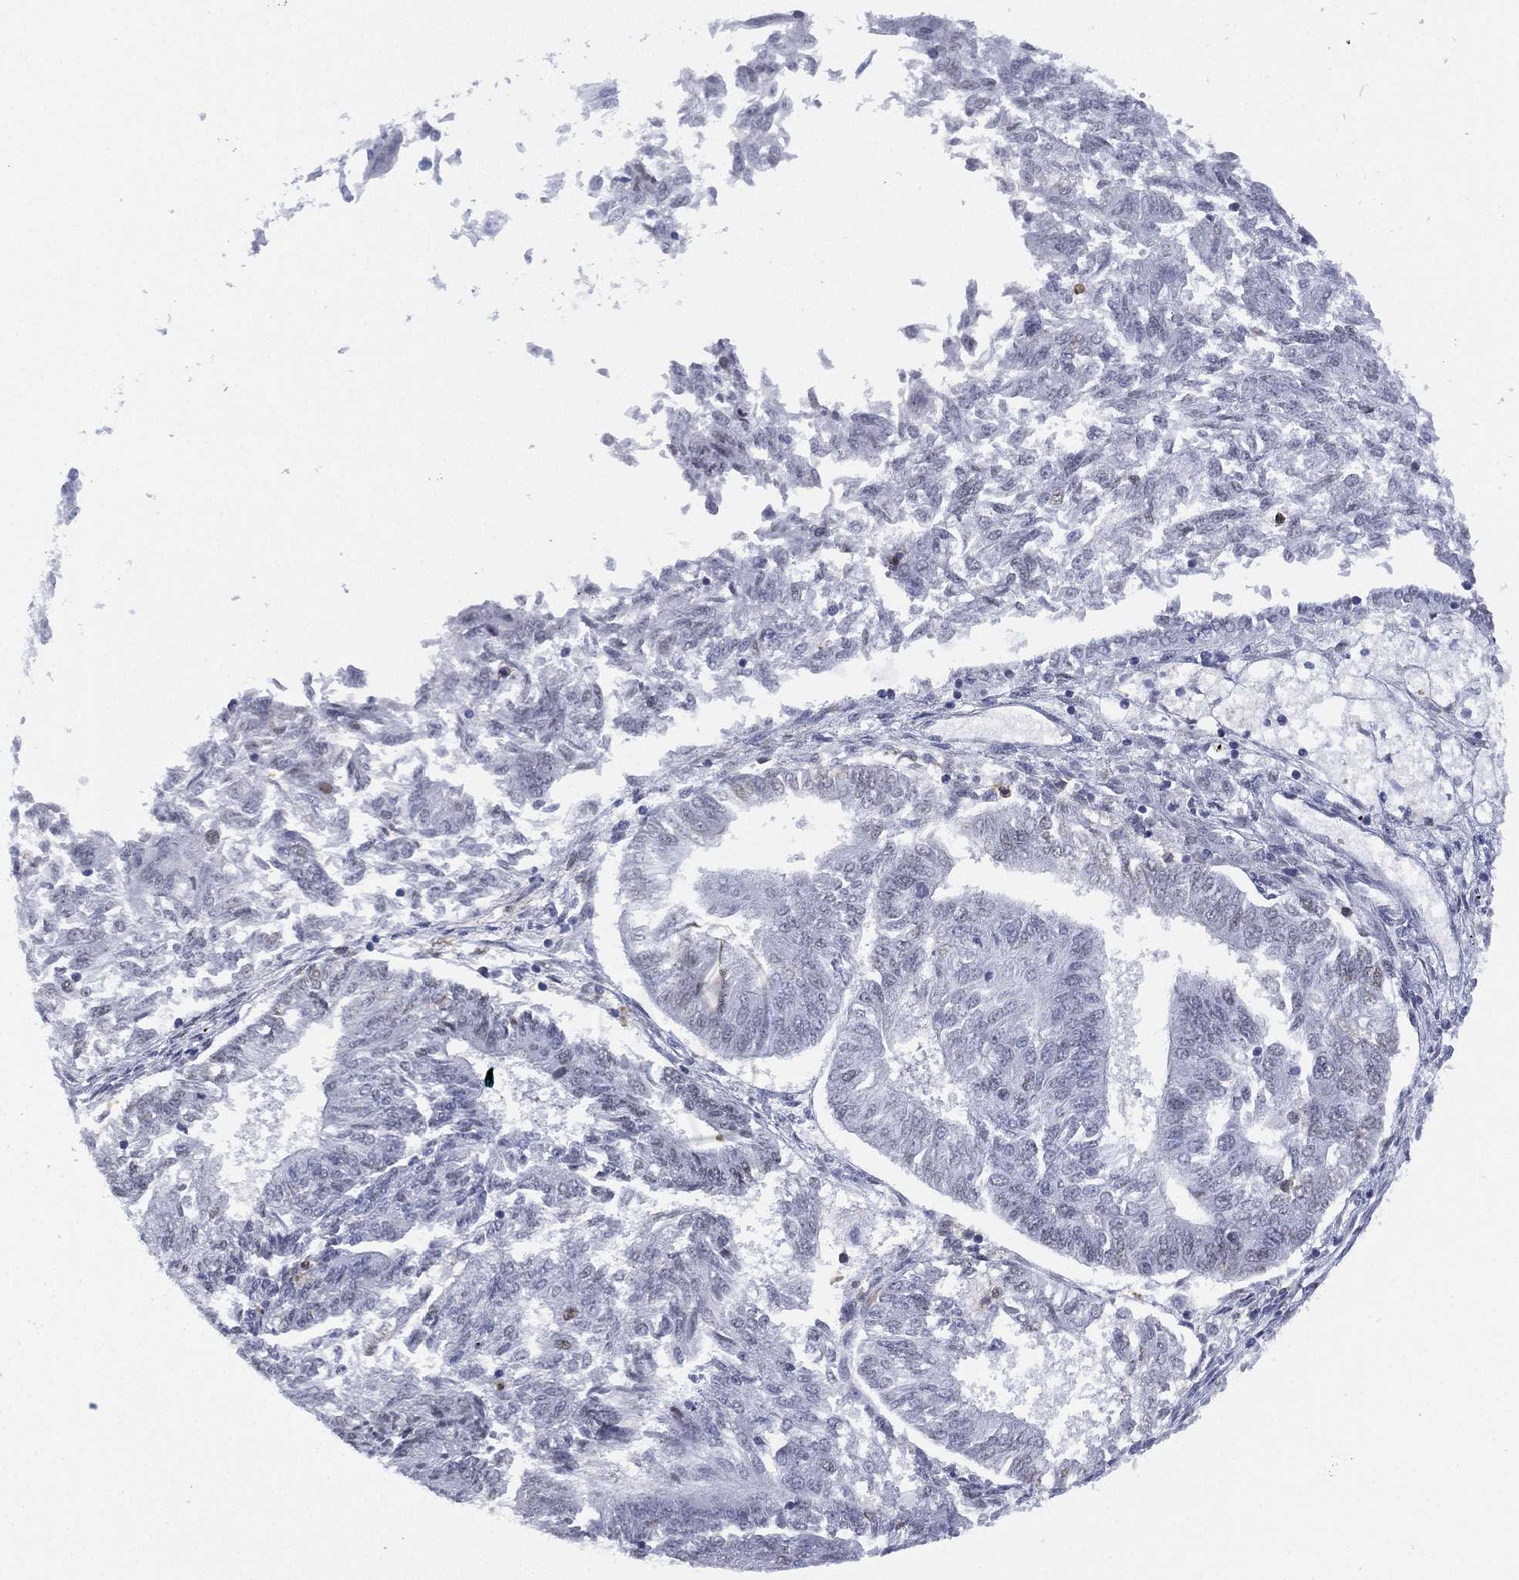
{"staining": {"intensity": "negative", "quantity": "none", "location": "none"}, "tissue": "endometrial cancer", "cell_type": "Tumor cells", "image_type": "cancer", "snomed": [{"axis": "morphology", "description": "Adenocarcinoma, NOS"}, {"axis": "topography", "description": "Endometrium"}], "caption": "Endometrial cancer was stained to show a protein in brown. There is no significant positivity in tumor cells.", "gene": "ZNF711", "patient": {"sex": "female", "age": 58}}